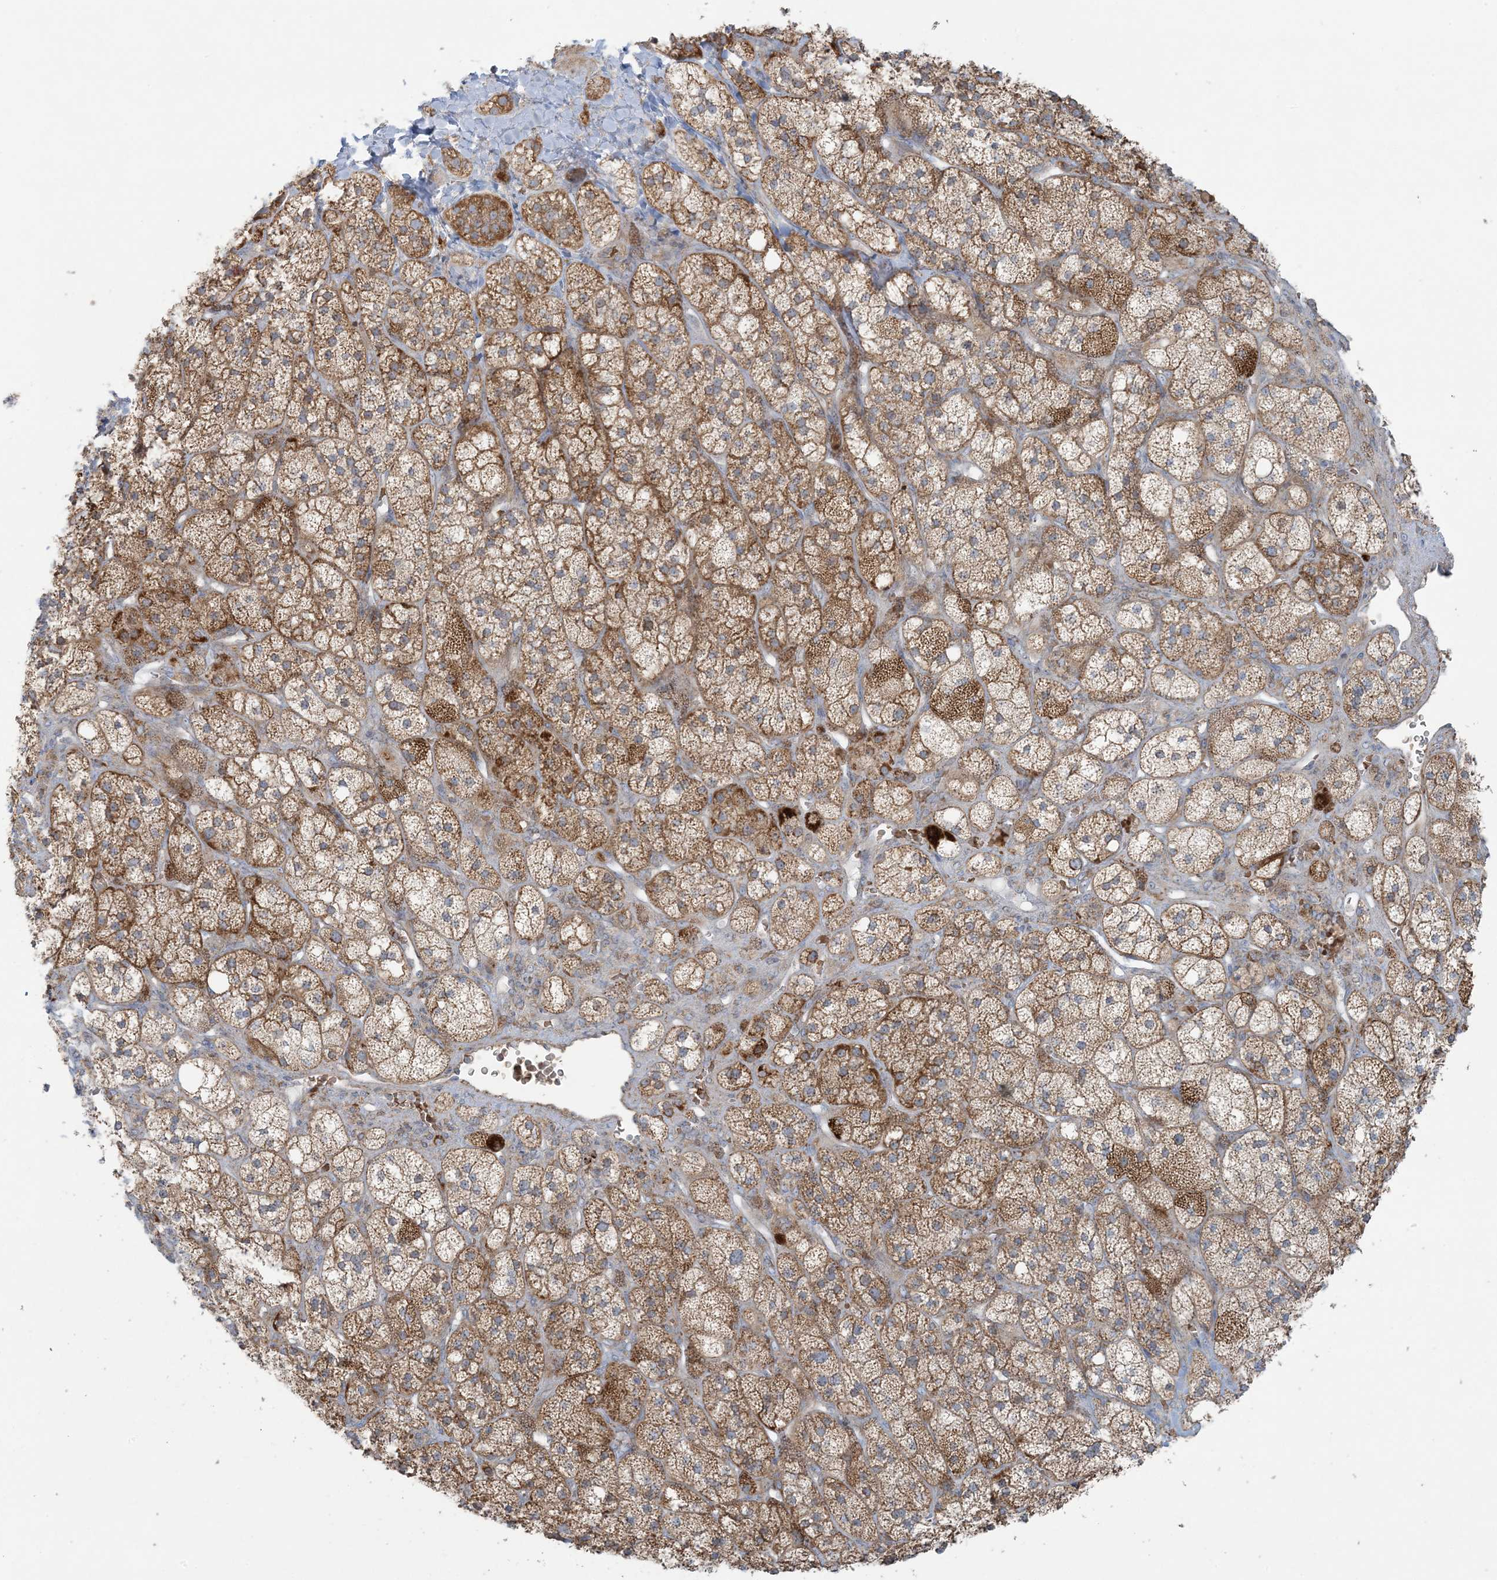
{"staining": {"intensity": "moderate", "quantity": ">75%", "location": "cytoplasmic/membranous"}, "tissue": "adrenal gland", "cell_type": "Glandular cells", "image_type": "normal", "snomed": [{"axis": "morphology", "description": "Normal tissue, NOS"}, {"axis": "topography", "description": "Adrenal gland"}], "caption": "The histopathology image shows staining of benign adrenal gland, revealing moderate cytoplasmic/membranous protein expression (brown color) within glandular cells. (Brightfield microscopy of DAB IHC at high magnification).", "gene": "PIK3R4", "patient": {"sex": "male", "age": 61}}